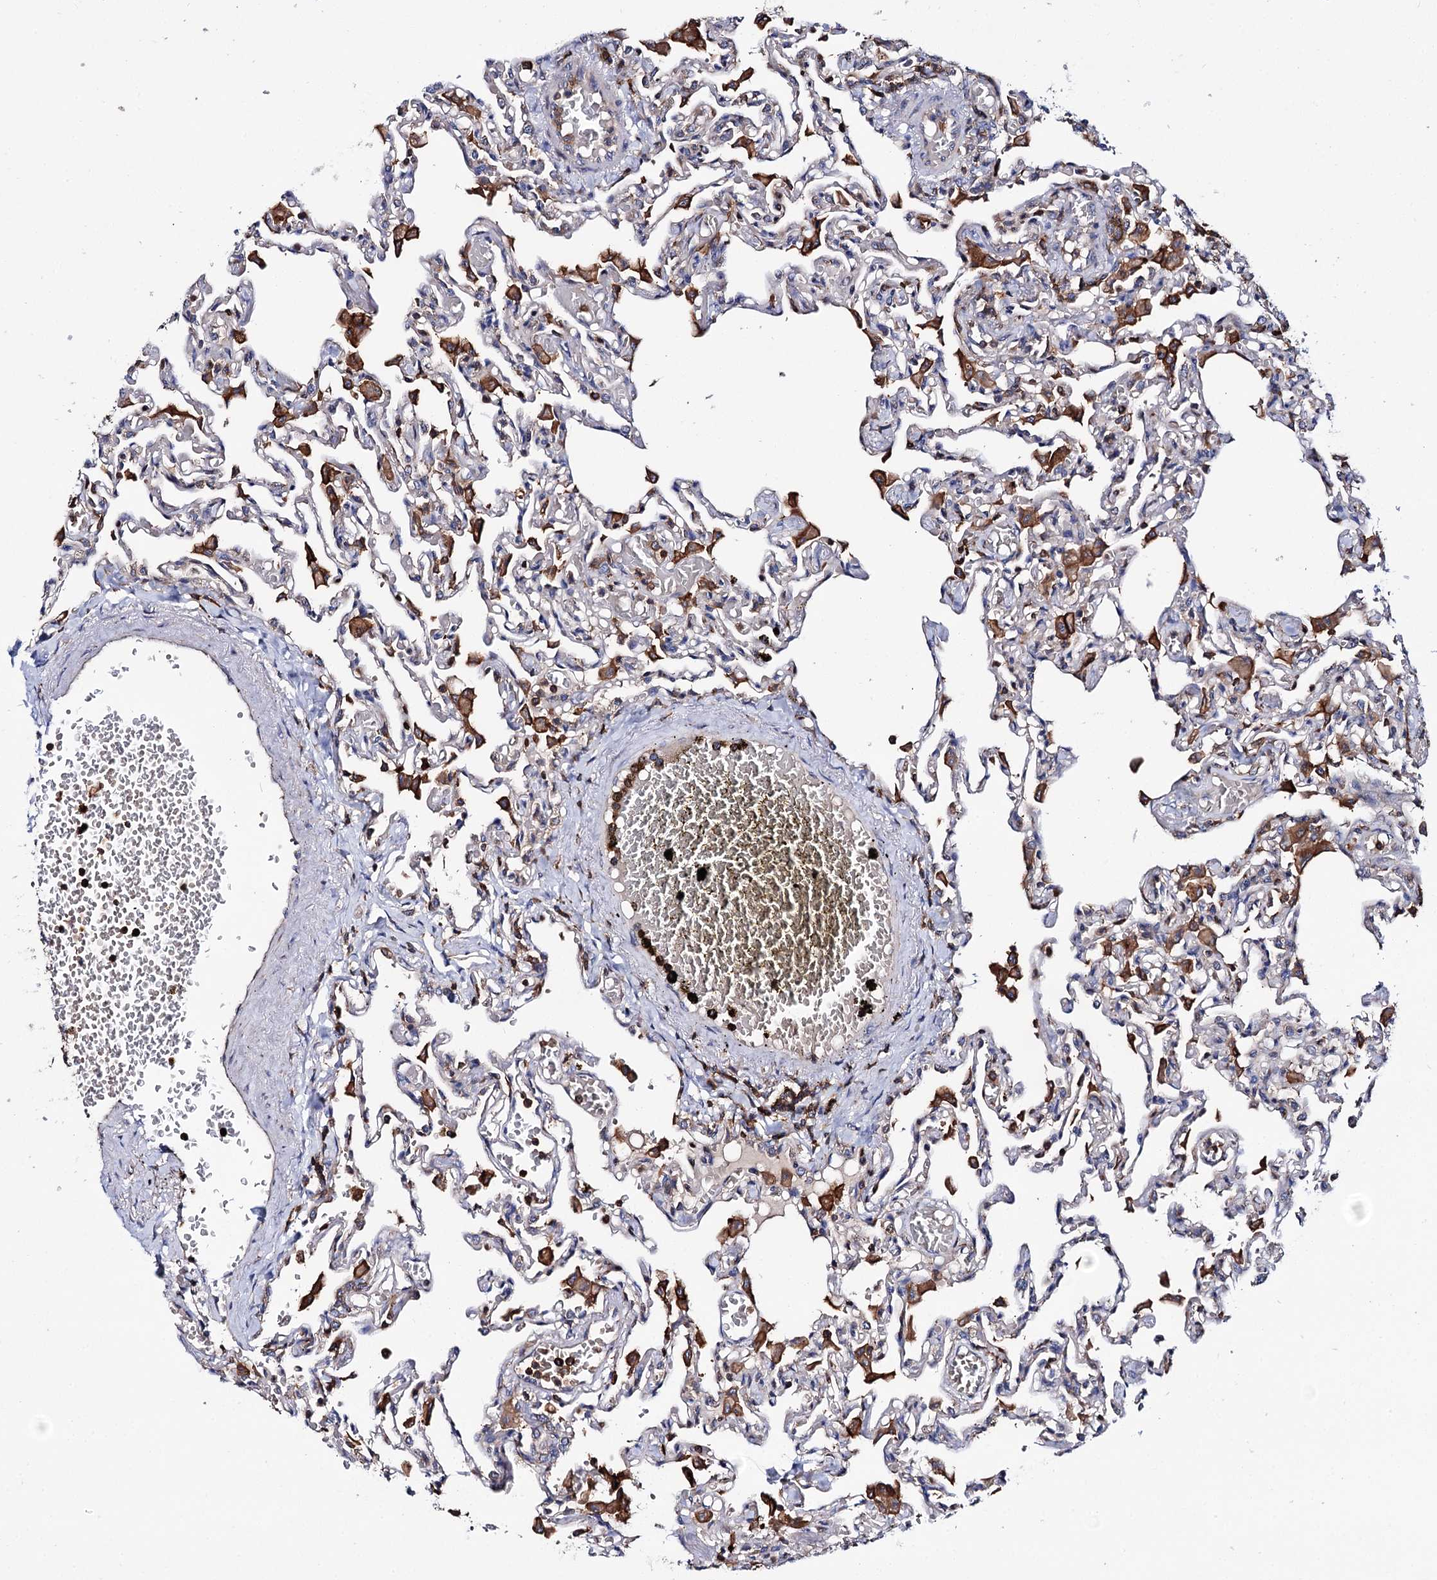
{"staining": {"intensity": "moderate", "quantity": "<25%", "location": "cytoplasmic/membranous"}, "tissue": "lung", "cell_type": "Alveolar cells", "image_type": "normal", "snomed": [{"axis": "morphology", "description": "Normal tissue, NOS"}, {"axis": "topography", "description": "Bronchus"}, {"axis": "topography", "description": "Lung"}], "caption": "Lung stained with immunohistochemistry (IHC) demonstrates moderate cytoplasmic/membranous positivity in about <25% of alveolar cells.", "gene": "UBASH3B", "patient": {"sex": "female", "age": 49}}